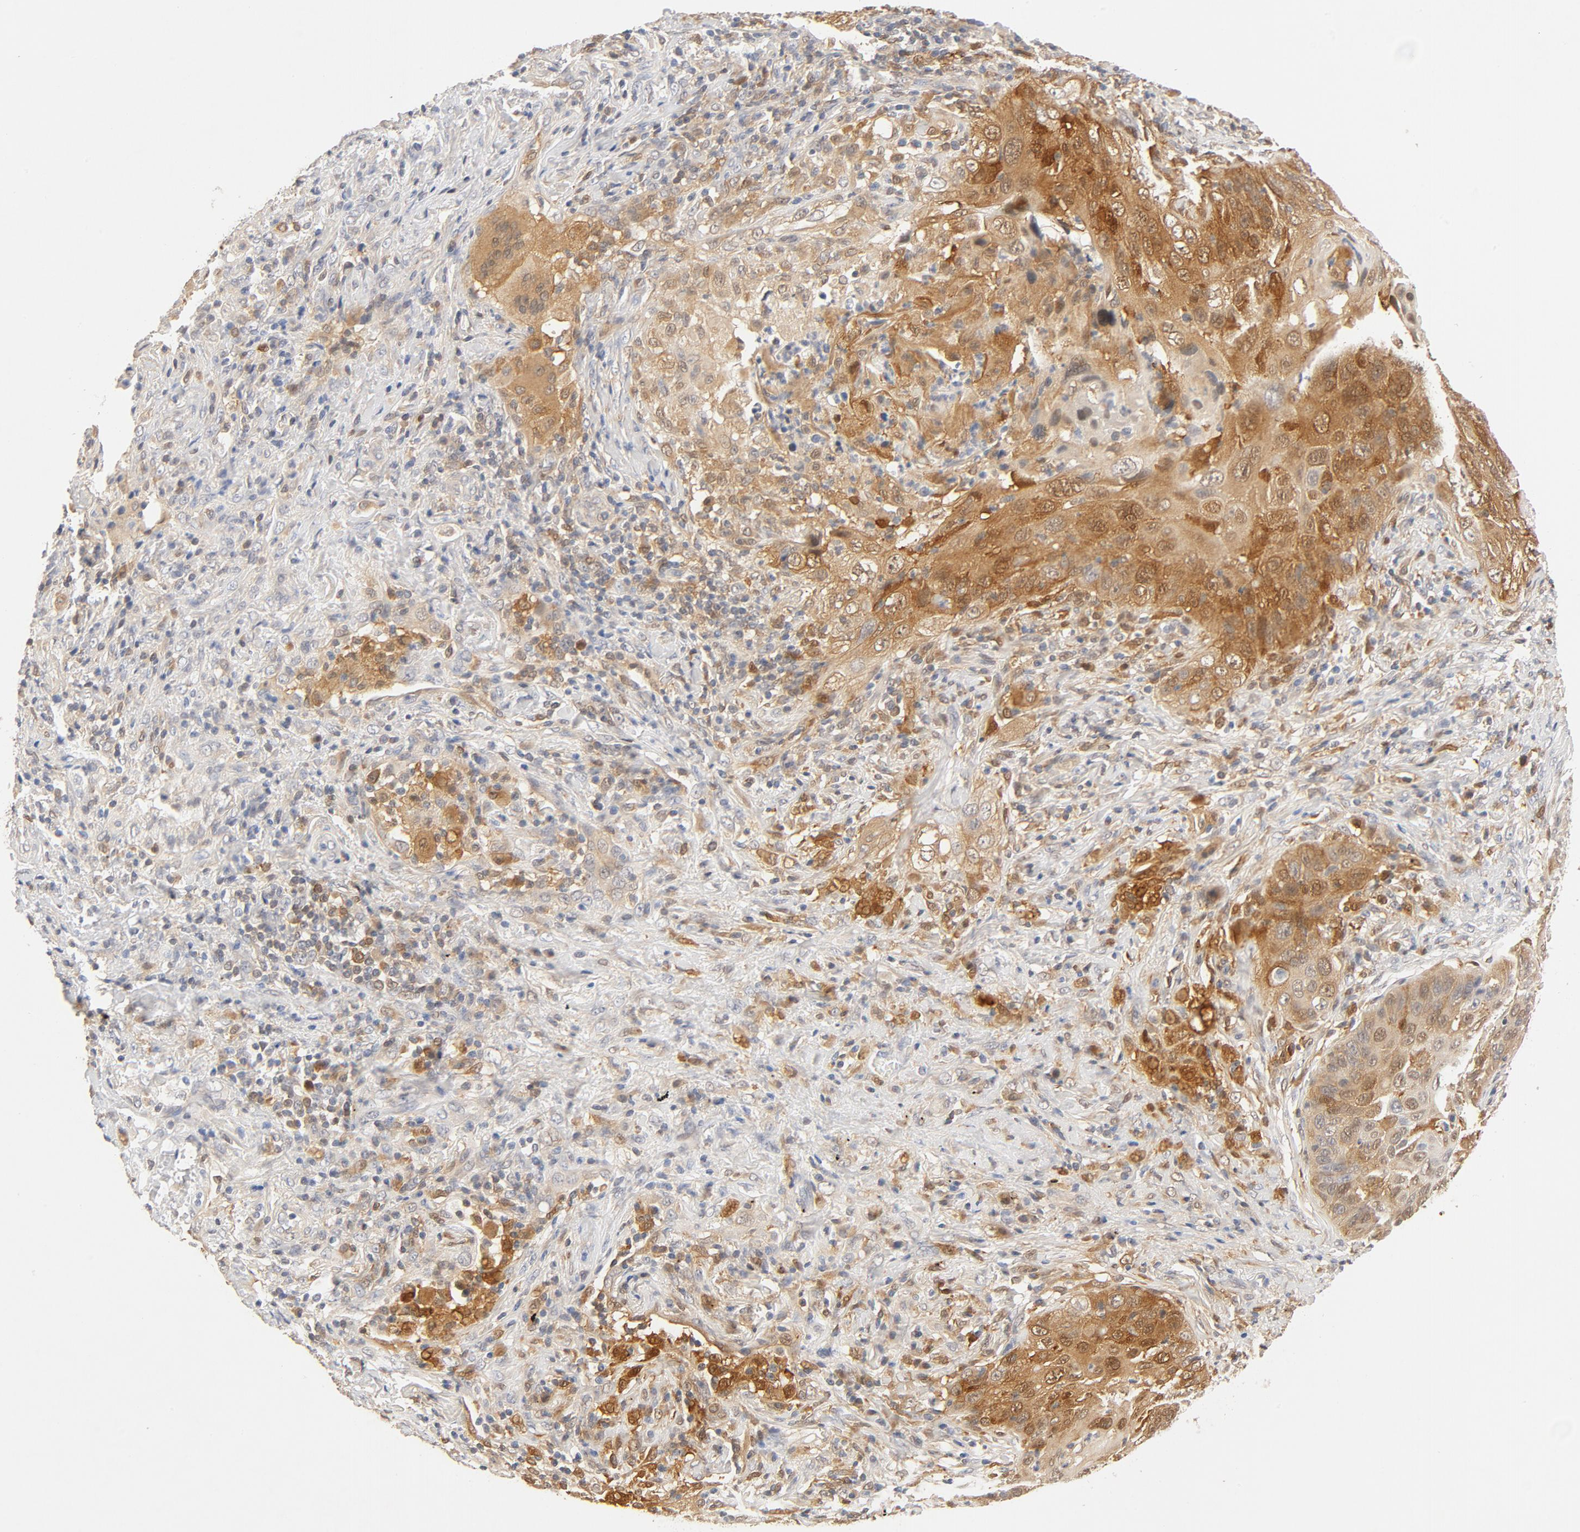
{"staining": {"intensity": "strong", "quantity": "25%-75%", "location": "cytoplasmic/membranous"}, "tissue": "lung cancer", "cell_type": "Tumor cells", "image_type": "cancer", "snomed": [{"axis": "morphology", "description": "Squamous cell carcinoma, NOS"}, {"axis": "topography", "description": "Lung"}], "caption": "Squamous cell carcinoma (lung) was stained to show a protein in brown. There is high levels of strong cytoplasmic/membranous expression in approximately 25%-75% of tumor cells.", "gene": "STAT1", "patient": {"sex": "female", "age": 67}}